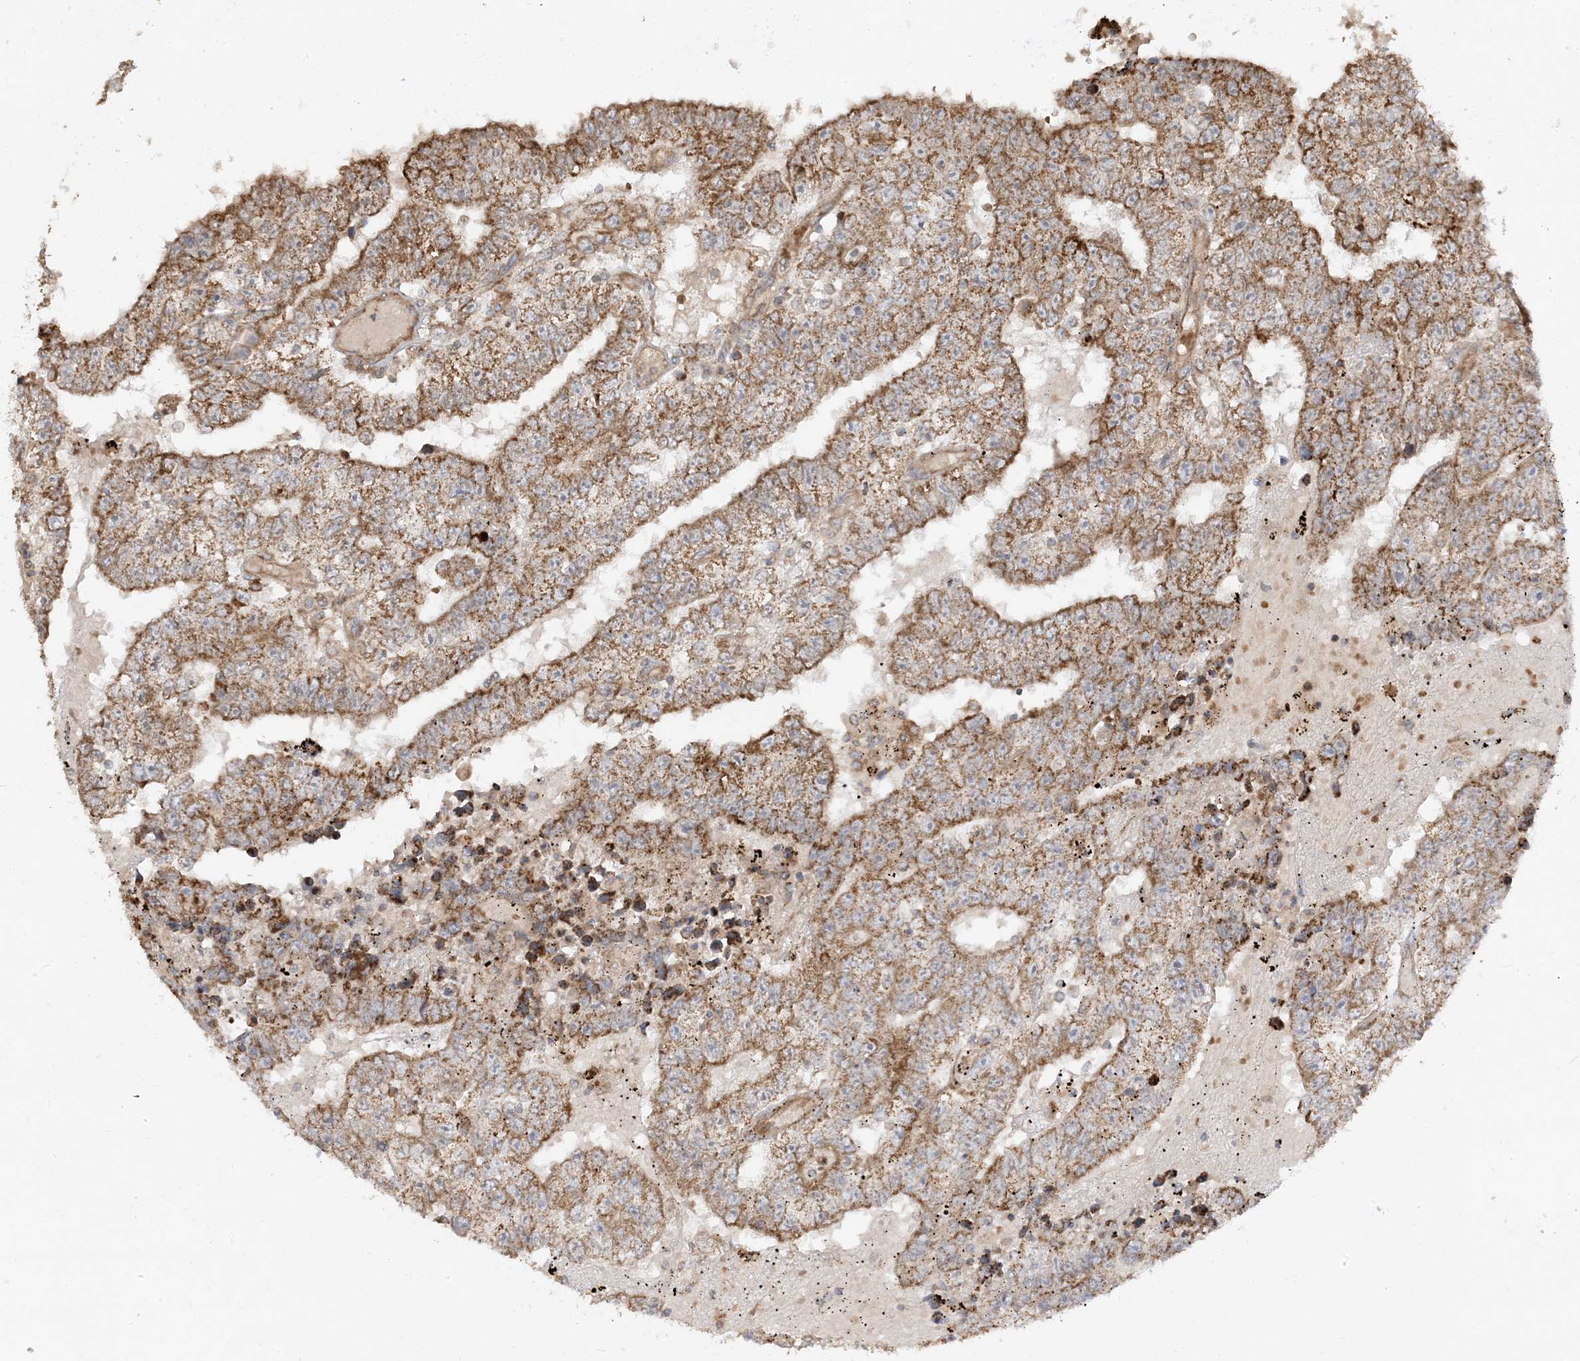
{"staining": {"intensity": "moderate", "quantity": ">75%", "location": "cytoplasmic/membranous"}, "tissue": "testis cancer", "cell_type": "Tumor cells", "image_type": "cancer", "snomed": [{"axis": "morphology", "description": "Carcinoma, Embryonal, NOS"}, {"axis": "topography", "description": "Testis"}], "caption": "Protein staining of testis cancer (embryonal carcinoma) tissue reveals moderate cytoplasmic/membranous positivity in about >75% of tumor cells.", "gene": "AARS2", "patient": {"sex": "male", "age": 25}}